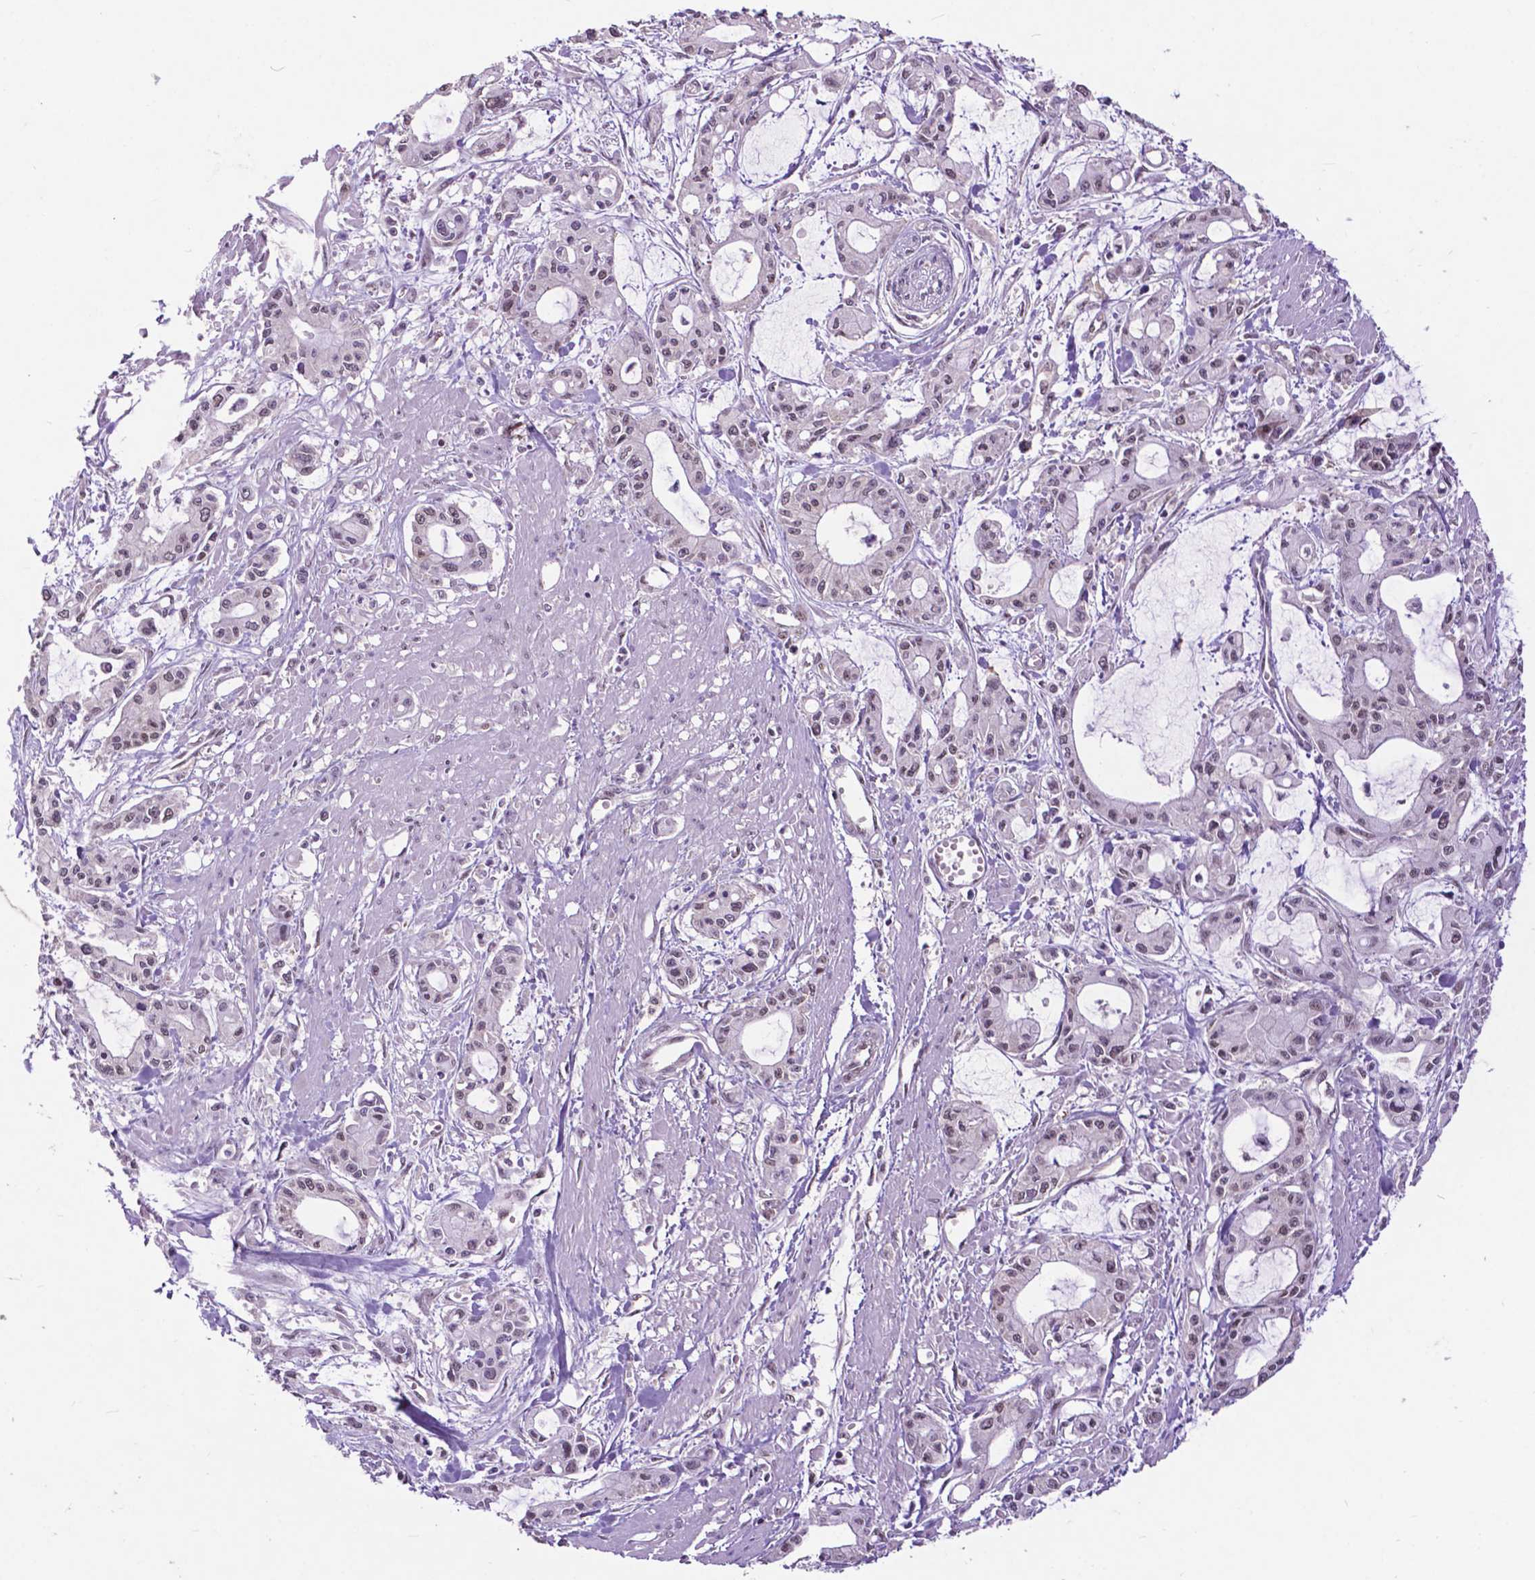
{"staining": {"intensity": "weak", "quantity": "<25%", "location": "nuclear"}, "tissue": "pancreatic cancer", "cell_type": "Tumor cells", "image_type": "cancer", "snomed": [{"axis": "morphology", "description": "Adenocarcinoma, NOS"}, {"axis": "topography", "description": "Pancreas"}], "caption": "This is an IHC image of pancreatic cancer. There is no staining in tumor cells.", "gene": "FAF1", "patient": {"sex": "male", "age": 48}}